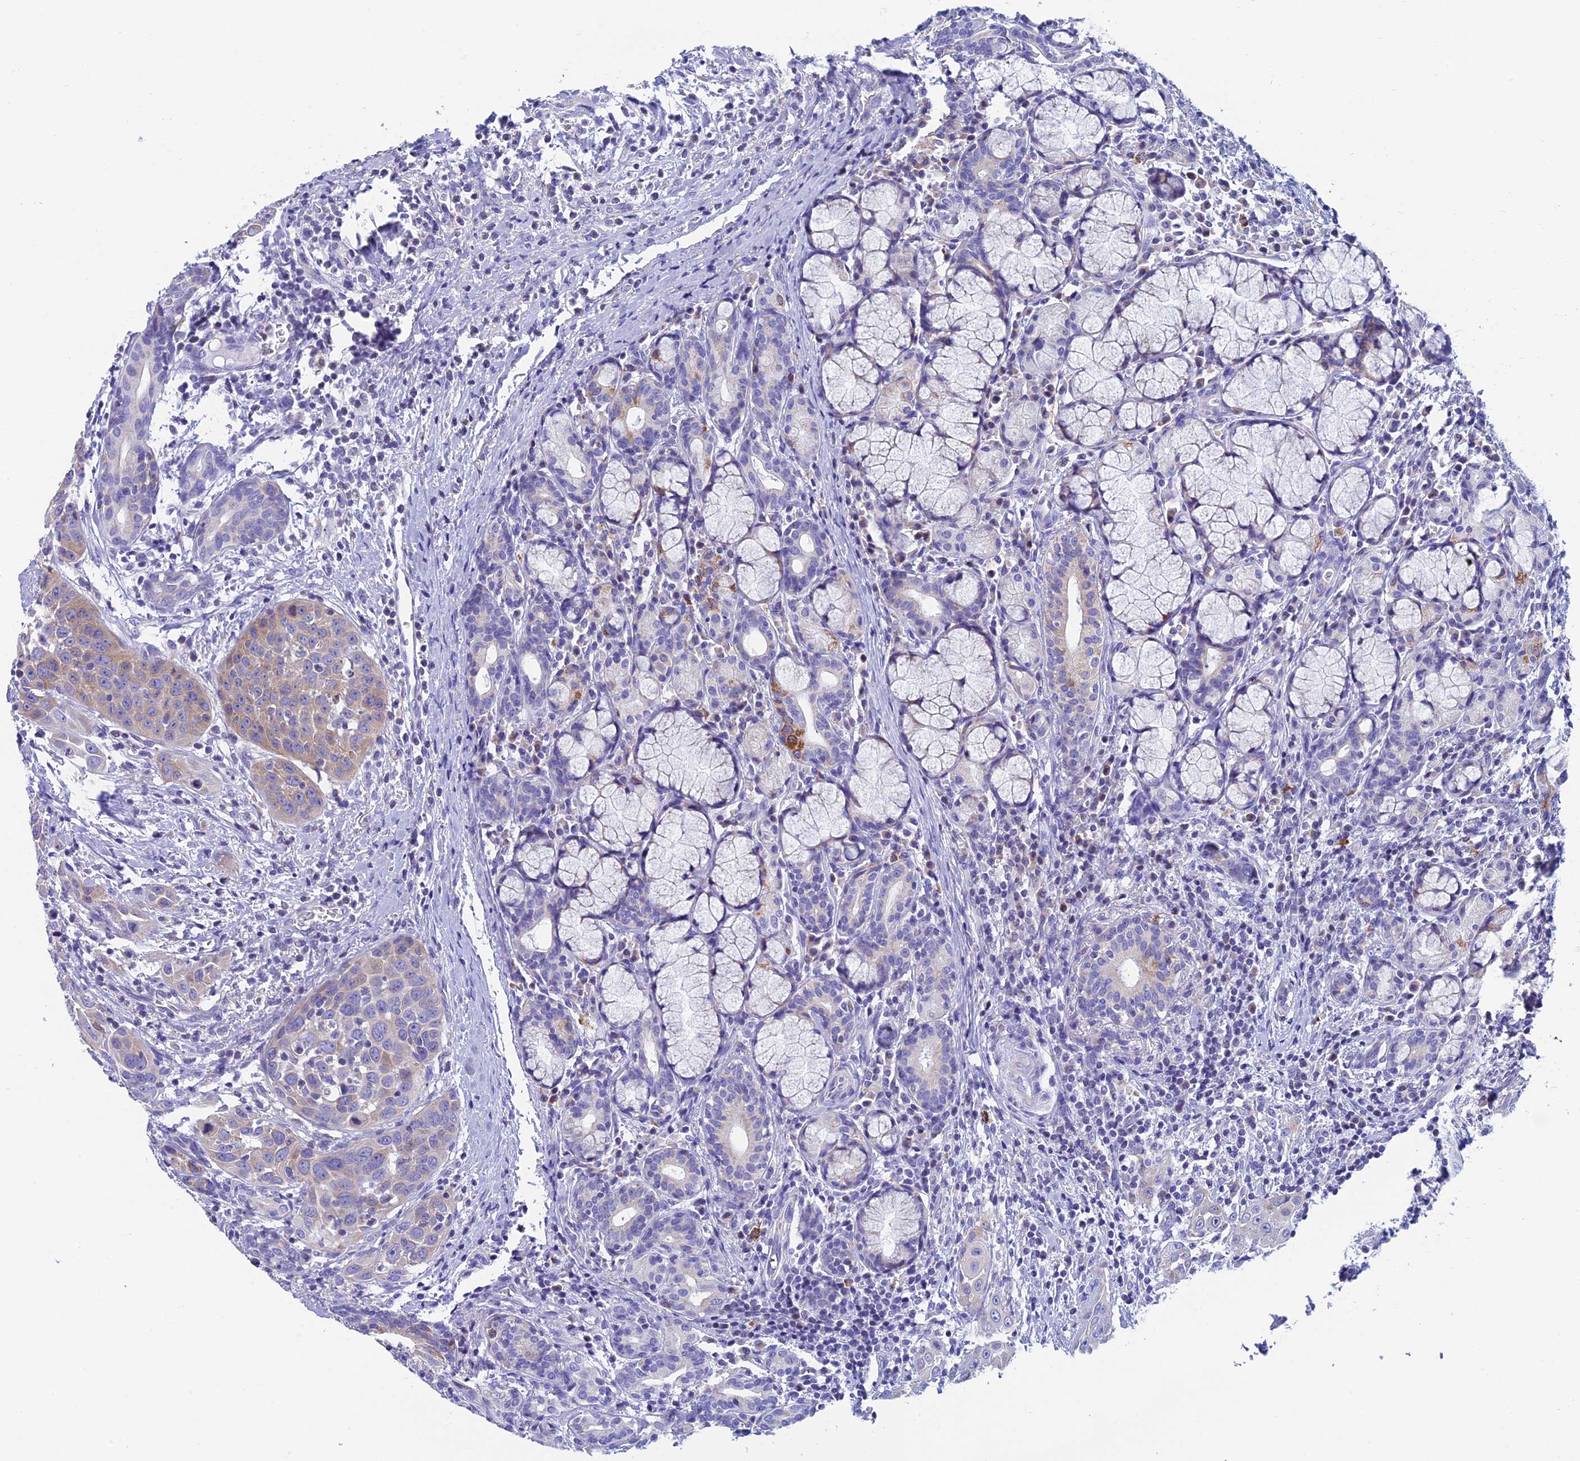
{"staining": {"intensity": "negative", "quantity": "none", "location": "none"}, "tissue": "head and neck cancer", "cell_type": "Tumor cells", "image_type": "cancer", "snomed": [{"axis": "morphology", "description": "Squamous cell carcinoma, NOS"}, {"axis": "topography", "description": "Oral tissue"}, {"axis": "topography", "description": "Head-Neck"}], "caption": "Squamous cell carcinoma (head and neck) was stained to show a protein in brown. There is no significant expression in tumor cells.", "gene": "REEP4", "patient": {"sex": "female", "age": 50}}